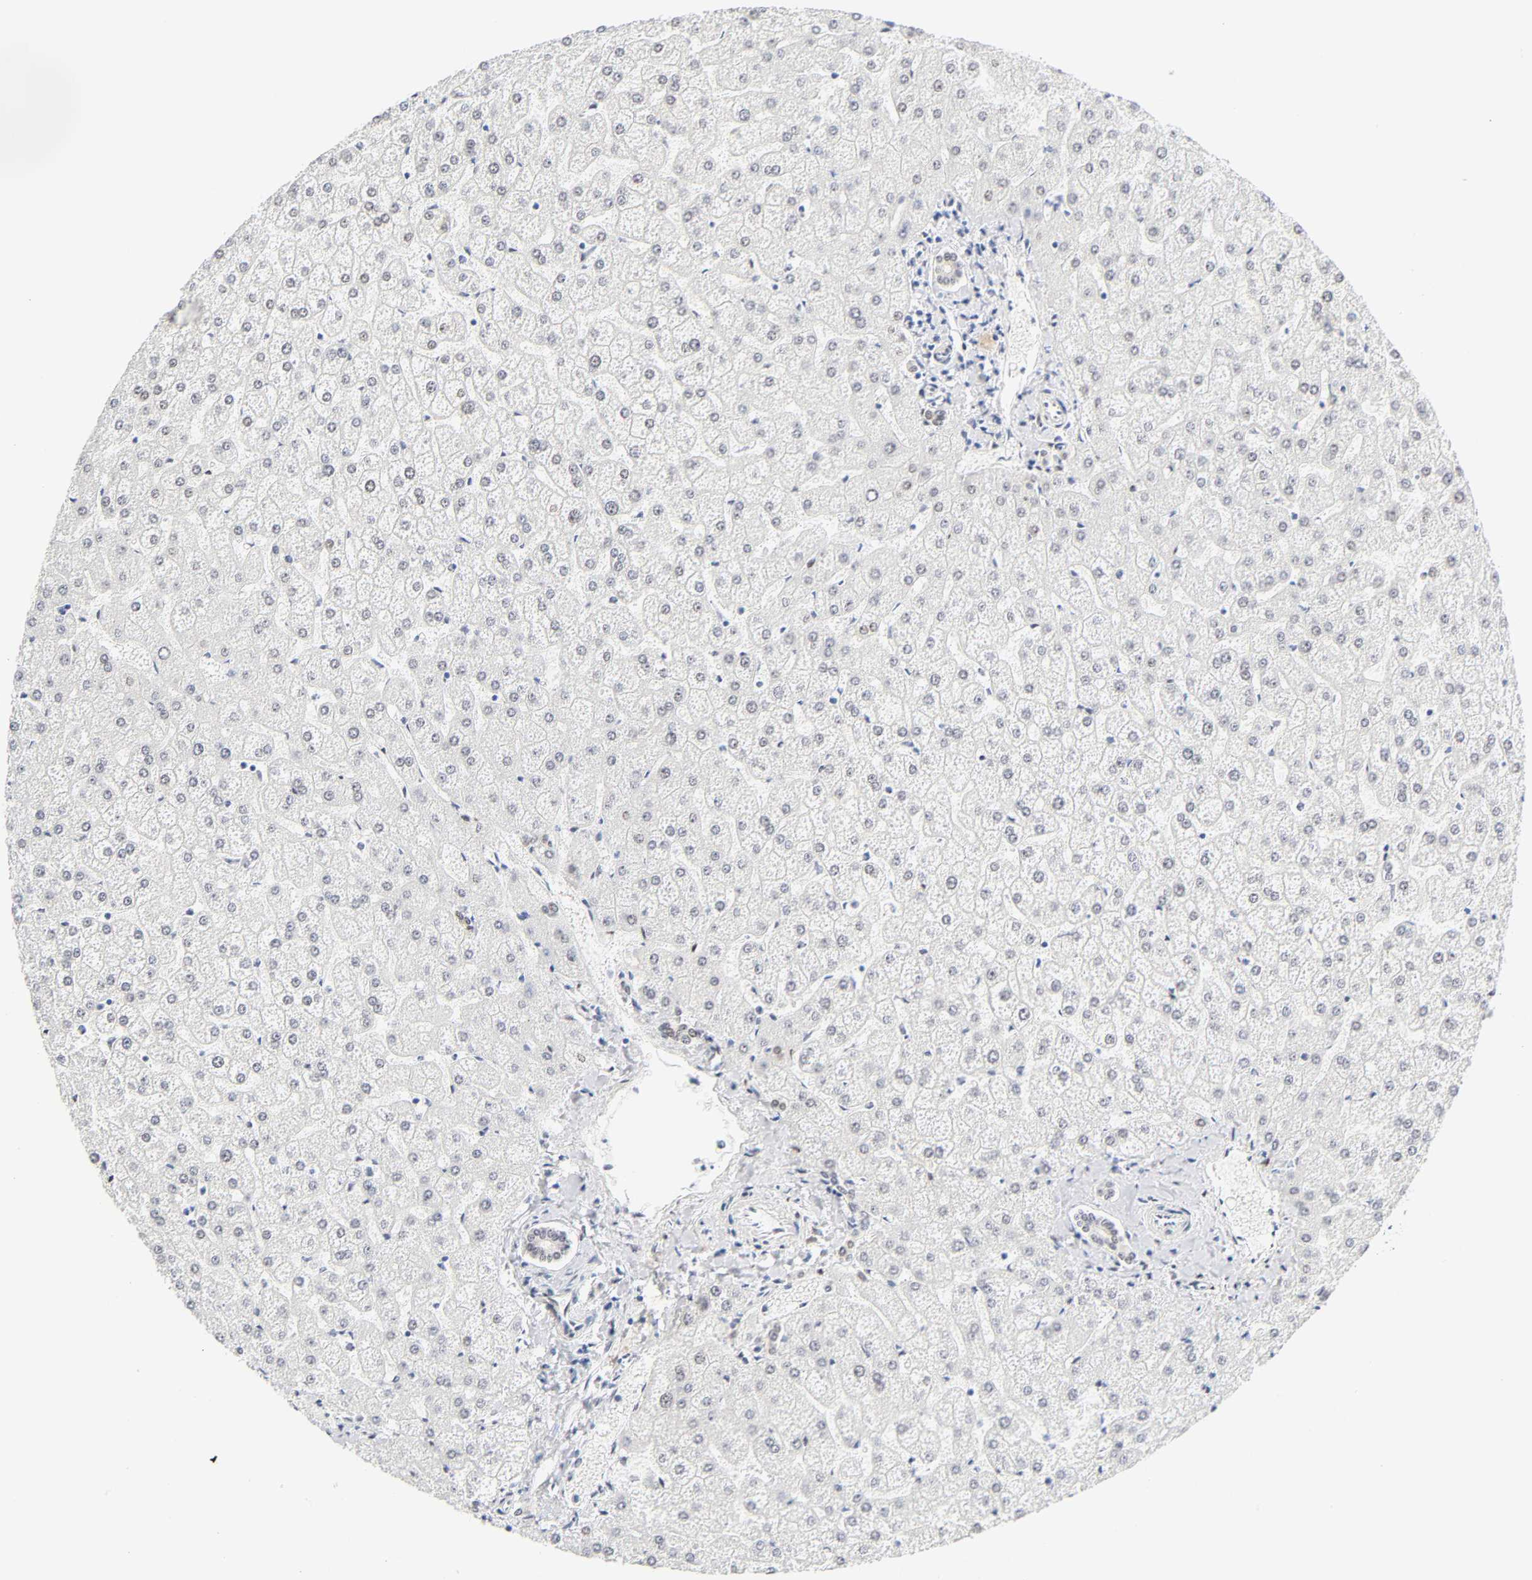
{"staining": {"intensity": "negative", "quantity": "none", "location": "none"}, "tissue": "liver", "cell_type": "Cholangiocytes", "image_type": "normal", "snomed": [{"axis": "morphology", "description": "Normal tissue, NOS"}, {"axis": "topography", "description": "Liver"}], "caption": "IHC histopathology image of normal liver stained for a protein (brown), which shows no positivity in cholangiocytes. The staining was performed using DAB to visualize the protein expression in brown, while the nuclei were stained in blue with hematoxylin (Magnification: 20x).", "gene": "NFIC", "patient": {"sex": "female", "age": 32}}